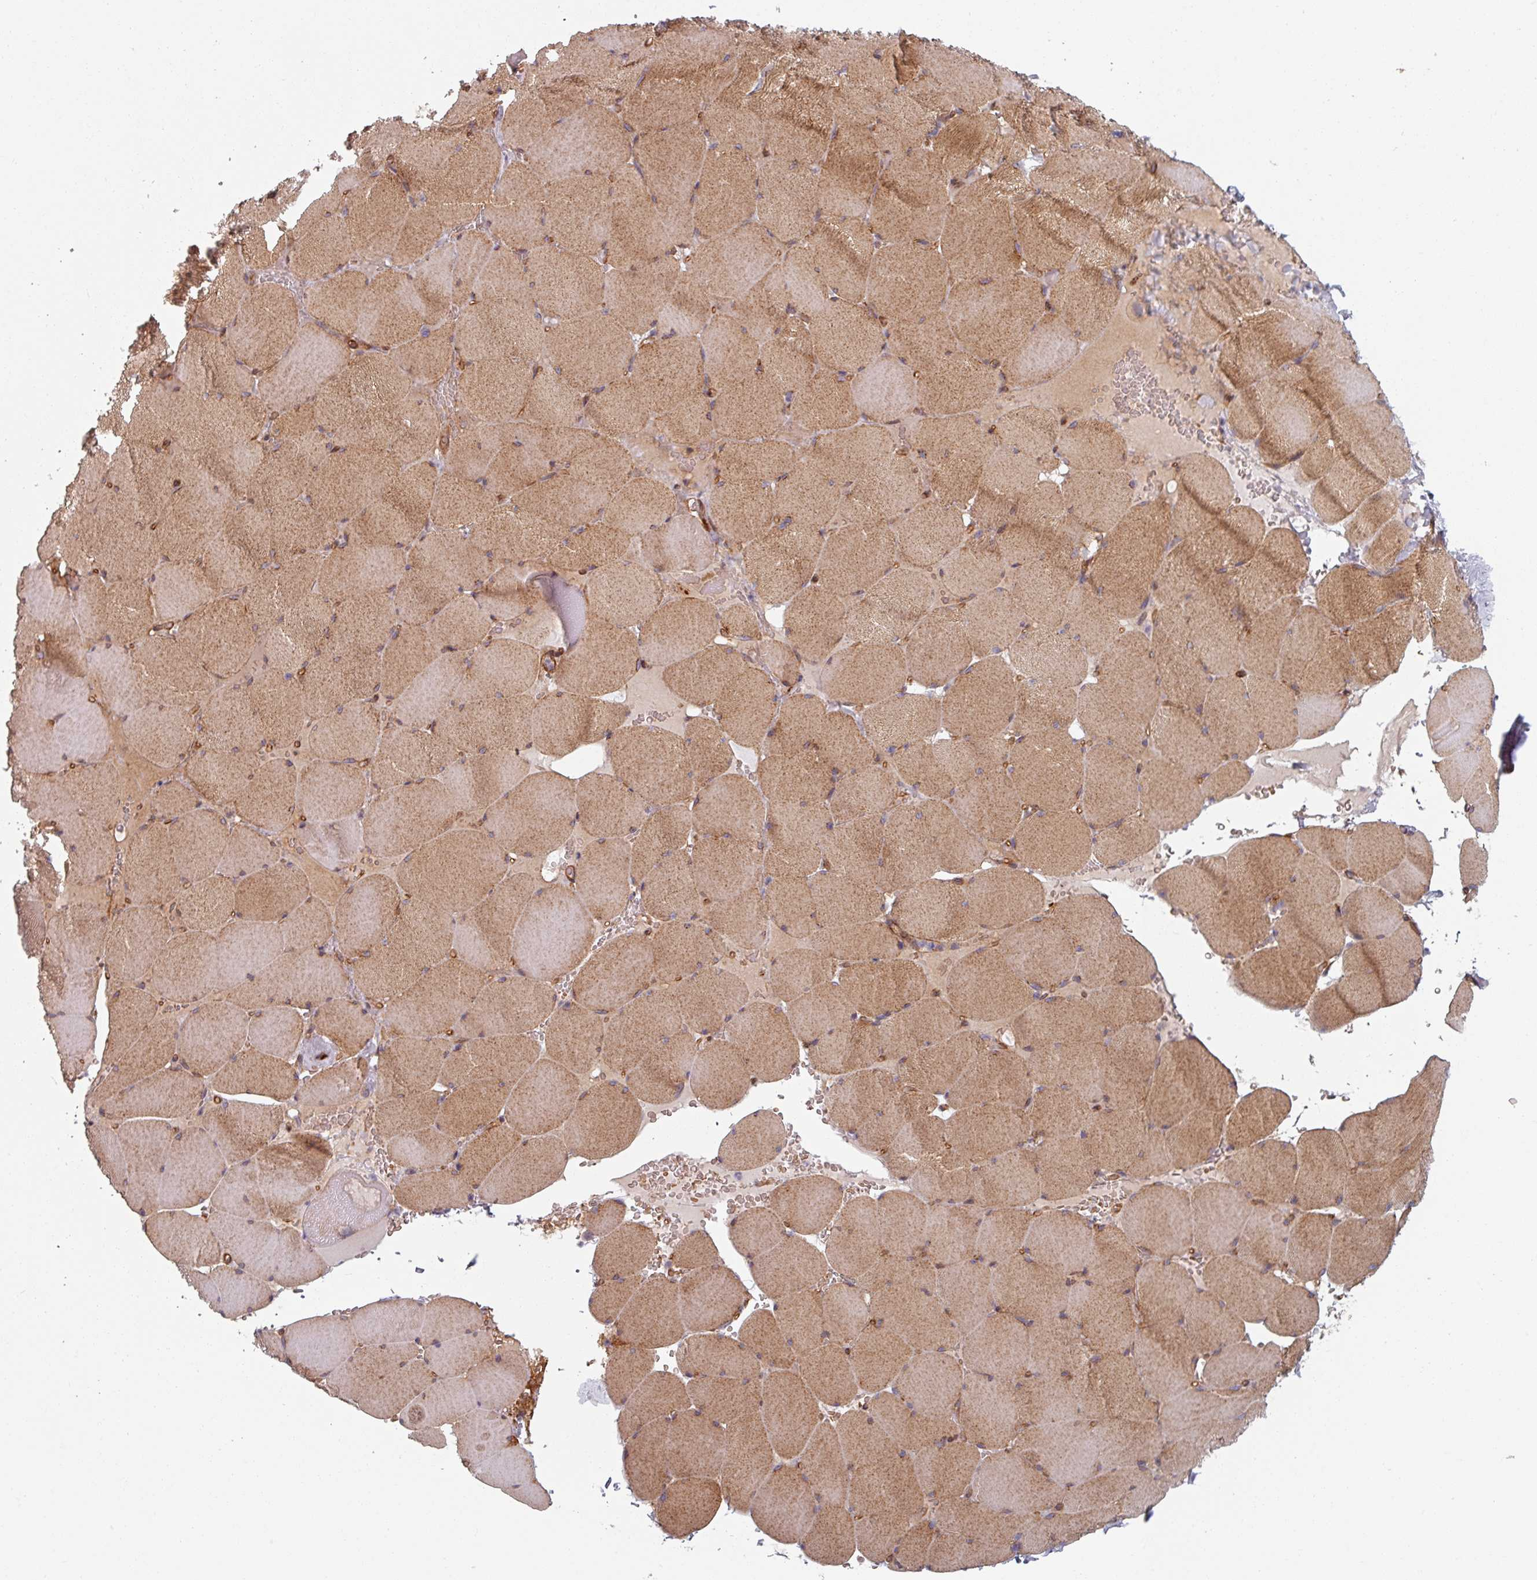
{"staining": {"intensity": "moderate", "quantity": ">75%", "location": "cytoplasmic/membranous"}, "tissue": "skeletal muscle", "cell_type": "Myocytes", "image_type": "normal", "snomed": [{"axis": "morphology", "description": "Normal tissue, NOS"}, {"axis": "topography", "description": "Skeletal muscle"}, {"axis": "topography", "description": "Head-Neck"}], "caption": "An IHC histopathology image of benign tissue is shown. Protein staining in brown highlights moderate cytoplasmic/membranous positivity in skeletal muscle within myocytes. Using DAB (brown) and hematoxylin (blue) stains, captured at high magnification using brightfield microscopy.", "gene": "C4BPB", "patient": {"sex": "male", "age": 66}}